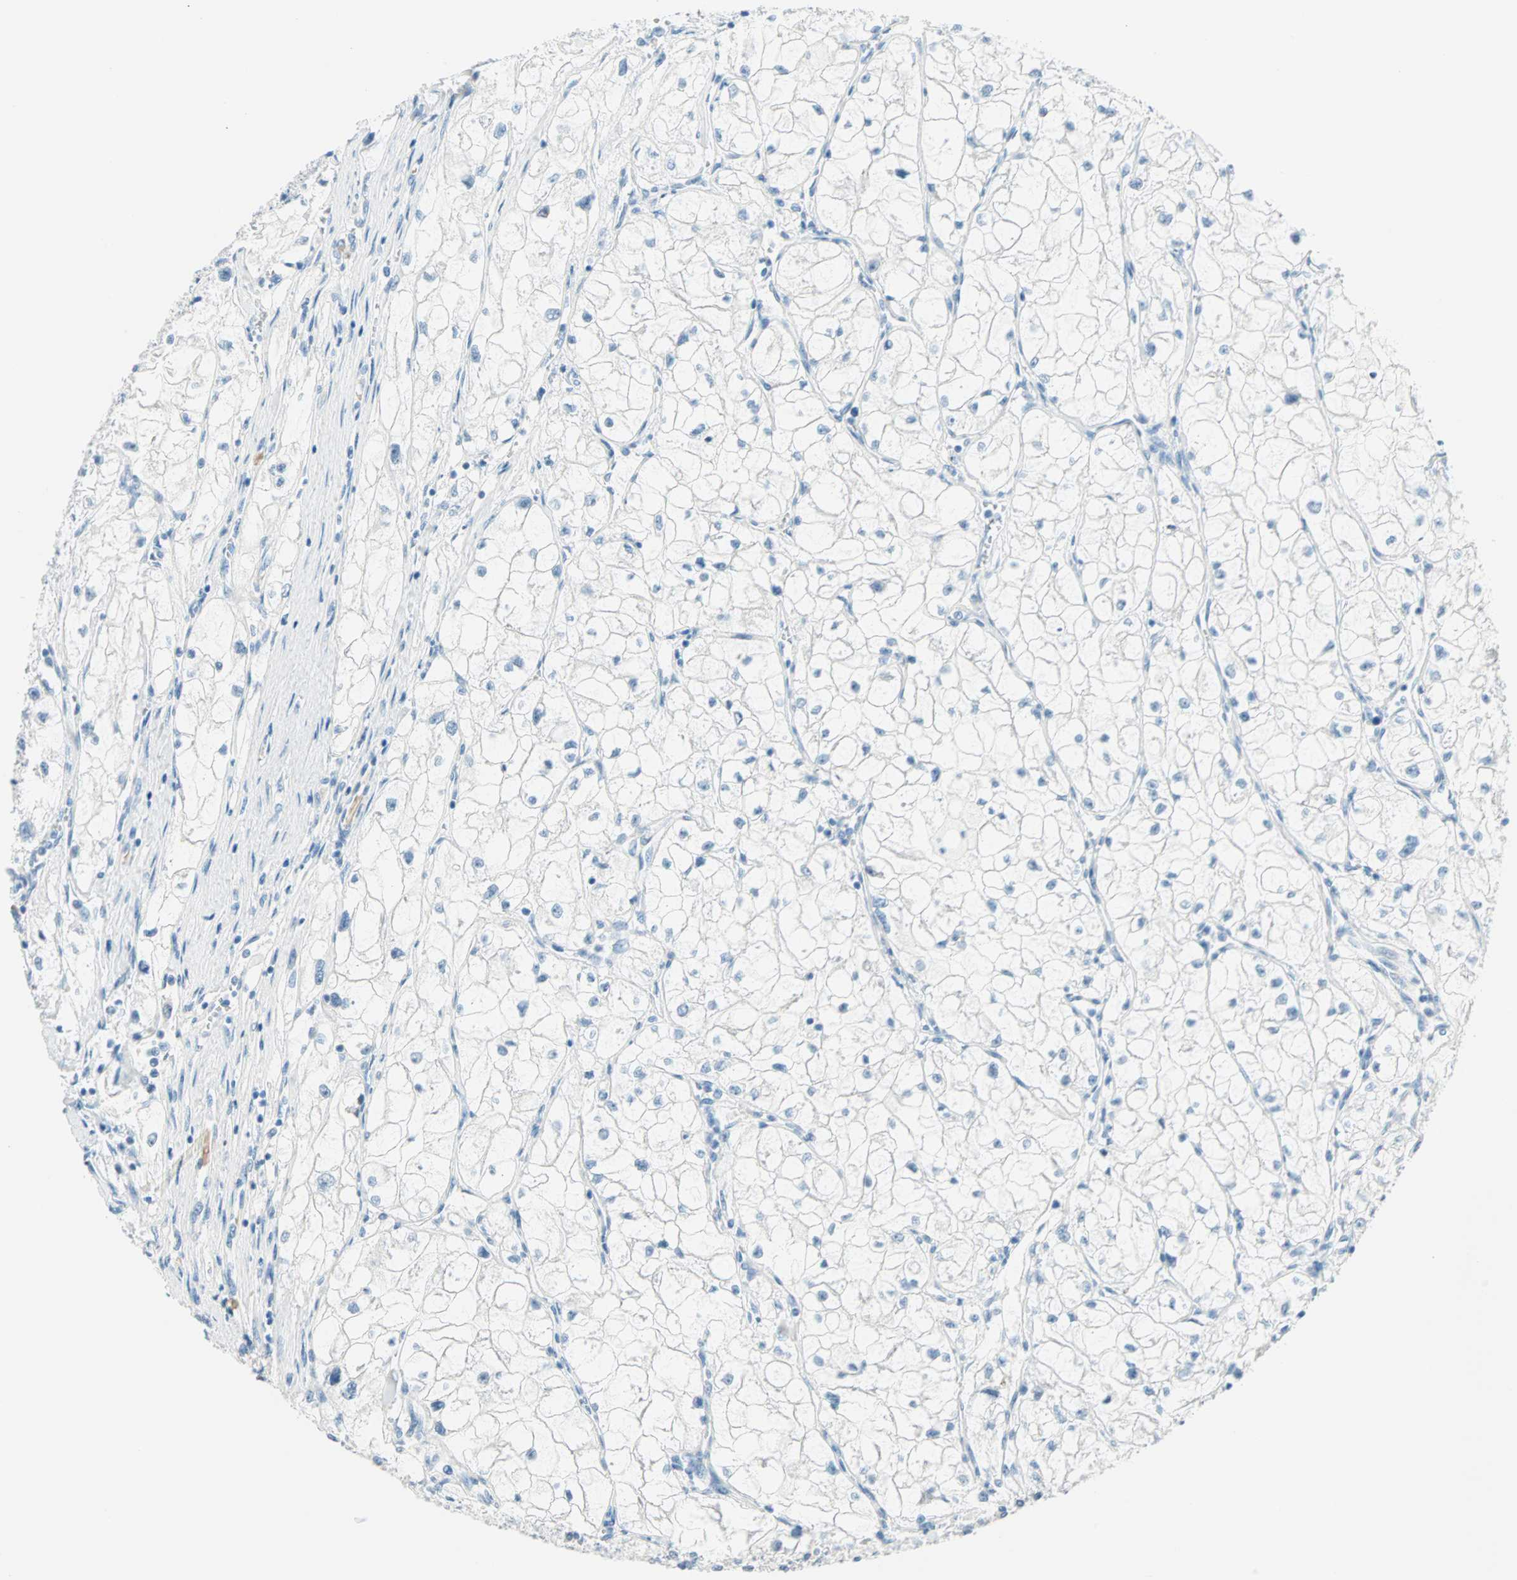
{"staining": {"intensity": "negative", "quantity": "none", "location": "none"}, "tissue": "renal cancer", "cell_type": "Tumor cells", "image_type": "cancer", "snomed": [{"axis": "morphology", "description": "Adenocarcinoma, NOS"}, {"axis": "topography", "description": "Kidney"}], "caption": "High power microscopy histopathology image of an immunohistochemistry (IHC) image of renal cancer (adenocarcinoma), revealing no significant staining in tumor cells. Nuclei are stained in blue.", "gene": "TMEM163", "patient": {"sex": "female", "age": 70}}